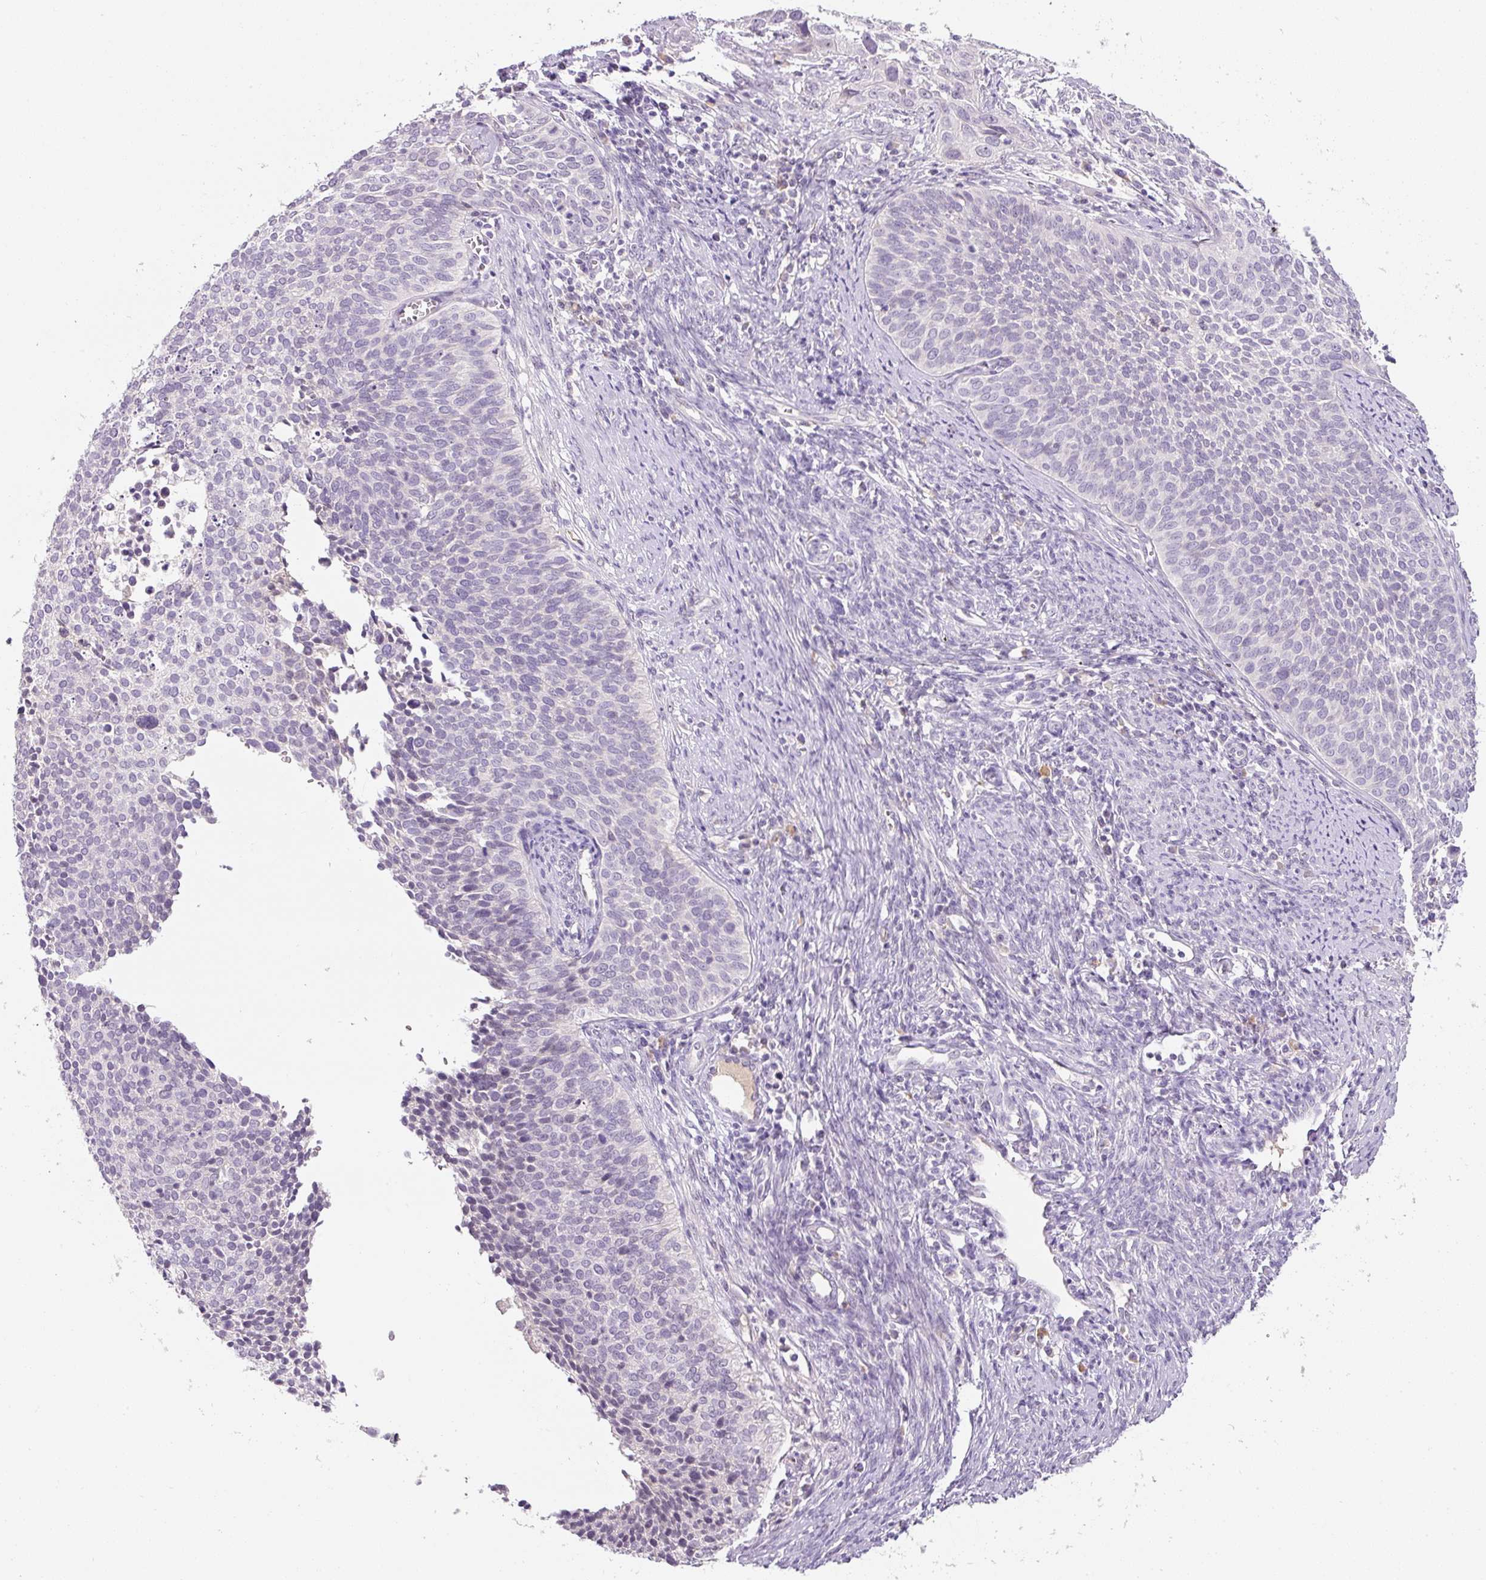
{"staining": {"intensity": "negative", "quantity": "none", "location": "none"}, "tissue": "cervical cancer", "cell_type": "Tumor cells", "image_type": "cancer", "snomed": [{"axis": "morphology", "description": "Squamous cell carcinoma, NOS"}, {"axis": "topography", "description": "Cervix"}], "caption": "Tumor cells show no significant protein positivity in cervical squamous cell carcinoma.", "gene": "TMEM37", "patient": {"sex": "female", "age": 34}}